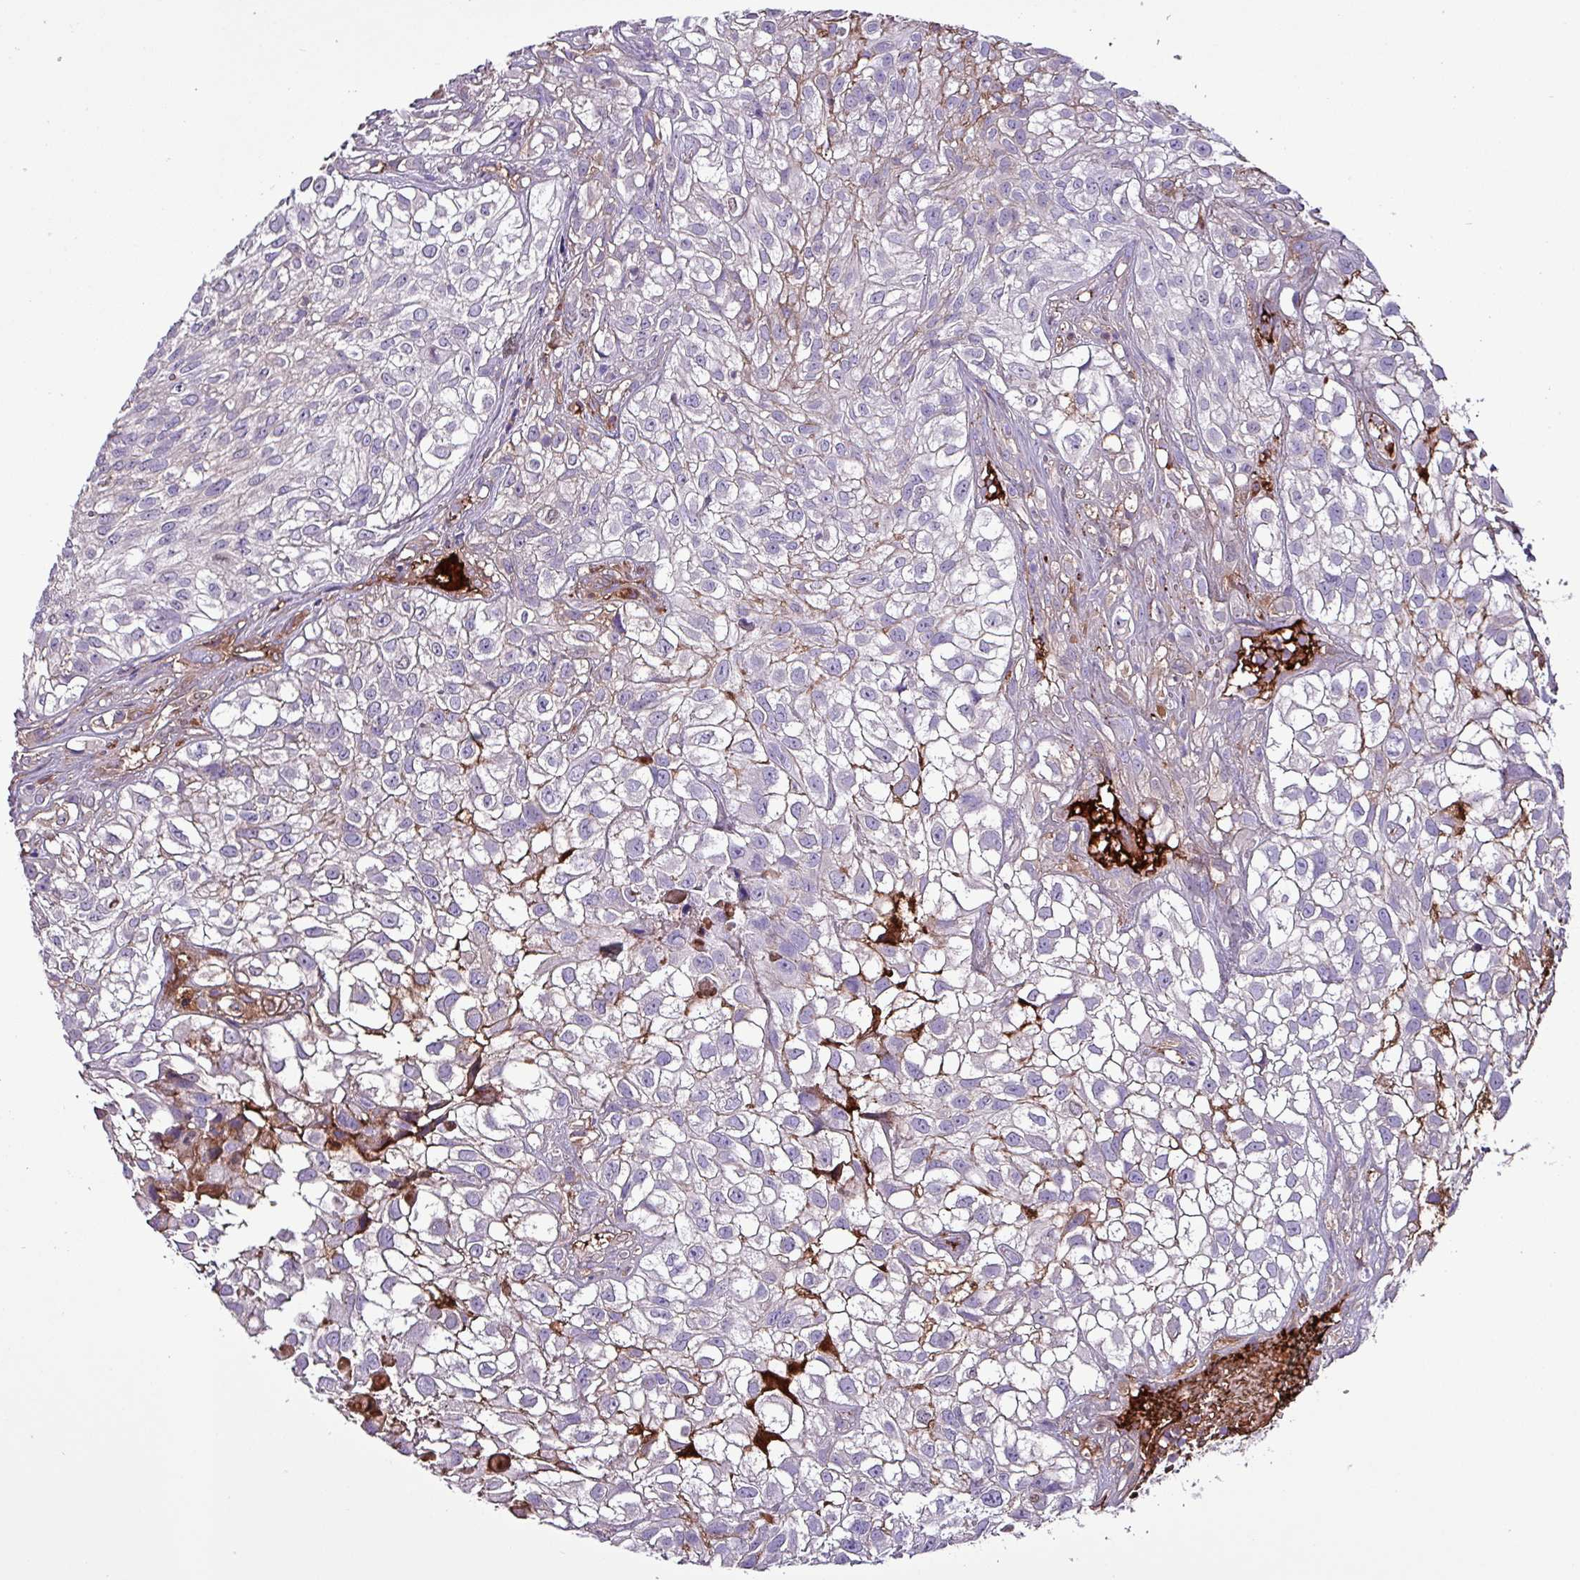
{"staining": {"intensity": "moderate", "quantity": "<25%", "location": "cytoplasmic/membranous"}, "tissue": "urothelial cancer", "cell_type": "Tumor cells", "image_type": "cancer", "snomed": [{"axis": "morphology", "description": "Urothelial carcinoma, High grade"}, {"axis": "topography", "description": "Urinary bladder"}], "caption": "Brown immunohistochemical staining in human urothelial cancer displays moderate cytoplasmic/membranous staining in about <25% of tumor cells.", "gene": "HP", "patient": {"sex": "male", "age": 56}}